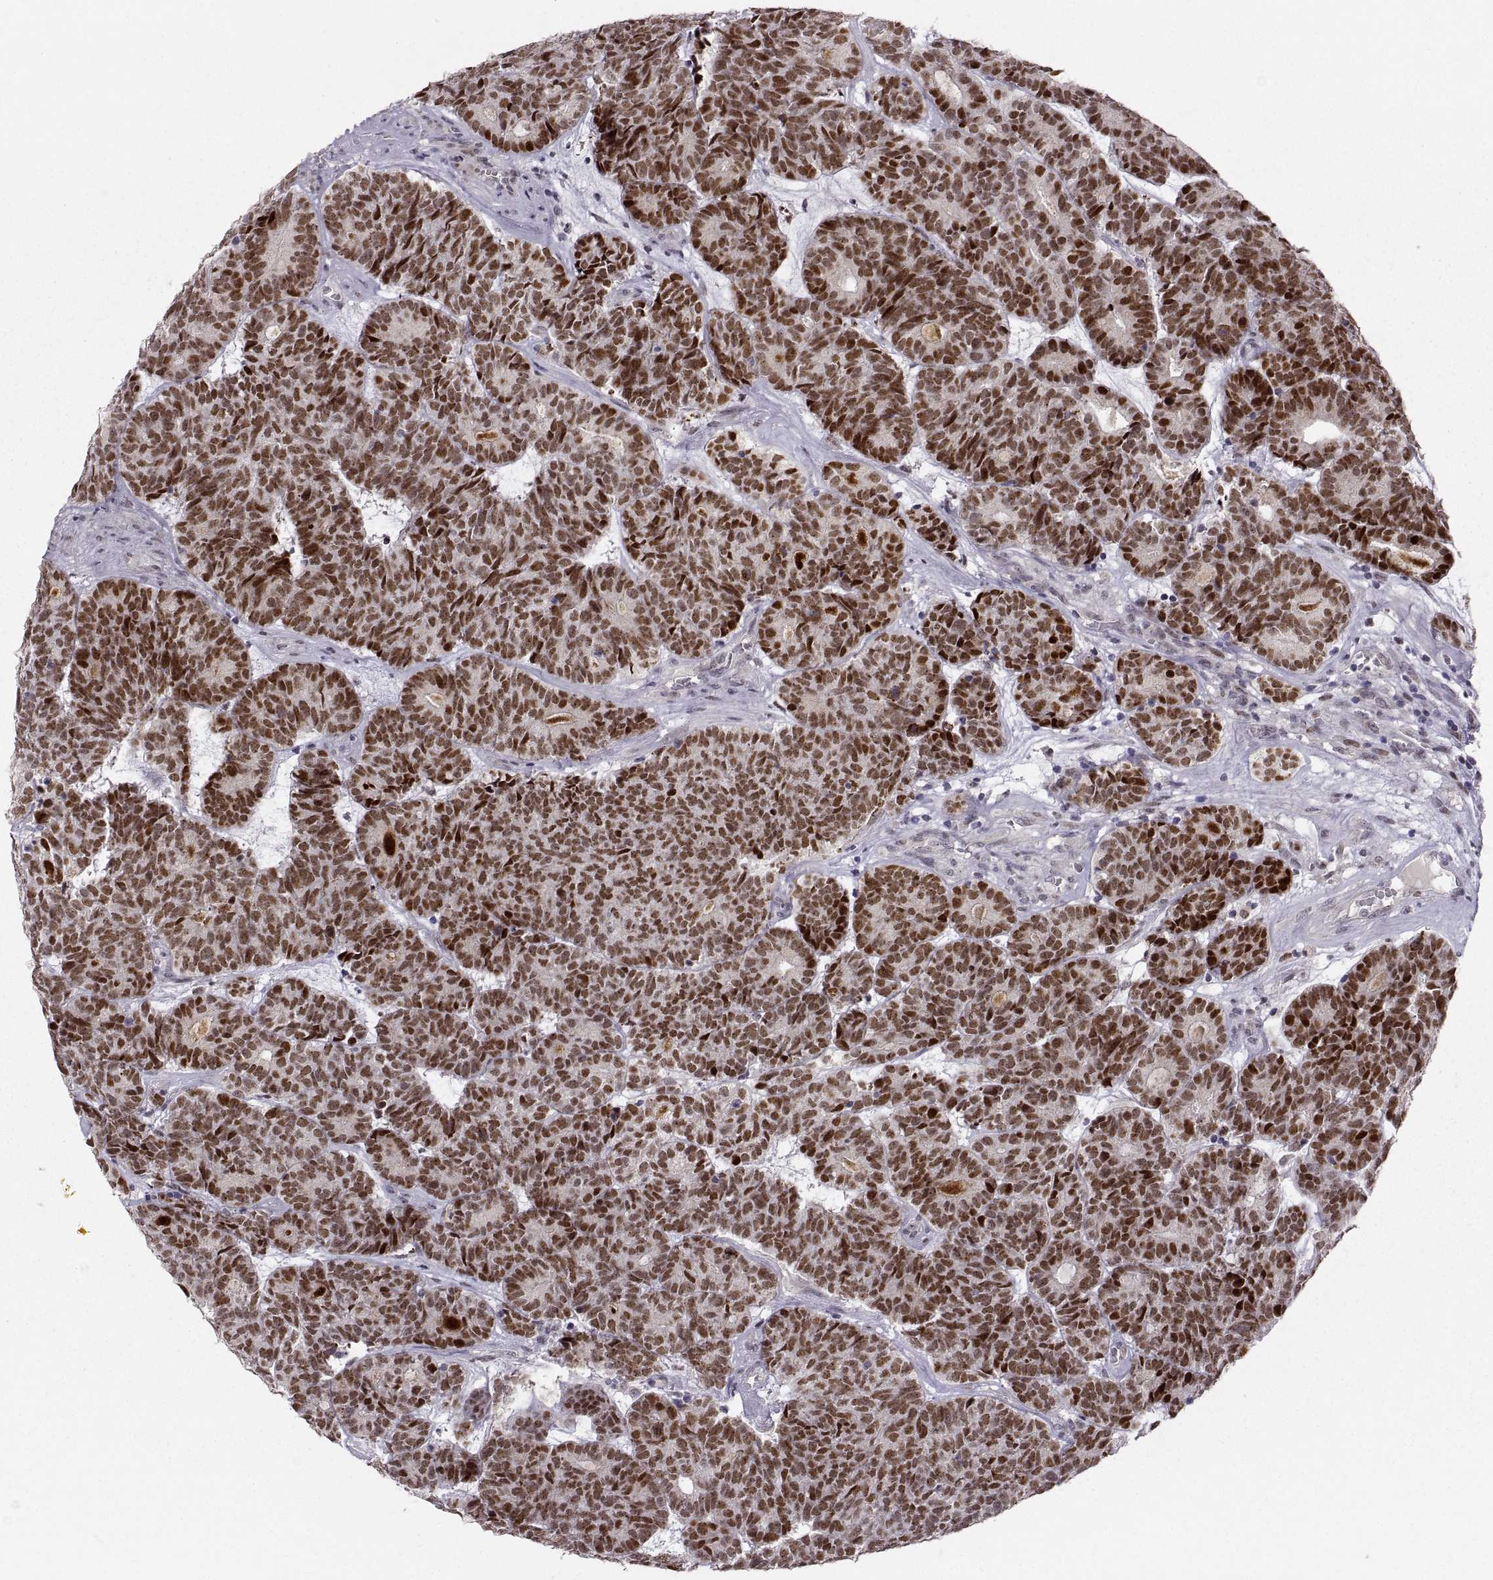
{"staining": {"intensity": "strong", "quantity": ">75%", "location": "nuclear"}, "tissue": "head and neck cancer", "cell_type": "Tumor cells", "image_type": "cancer", "snomed": [{"axis": "morphology", "description": "Adenocarcinoma, NOS"}, {"axis": "topography", "description": "Head-Neck"}], "caption": "Head and neck cancer stained with a protein marker reveals strong staining in tumor cells.", "gene": "SNAI1", "patient": {"sex": "female", "age": 81}}